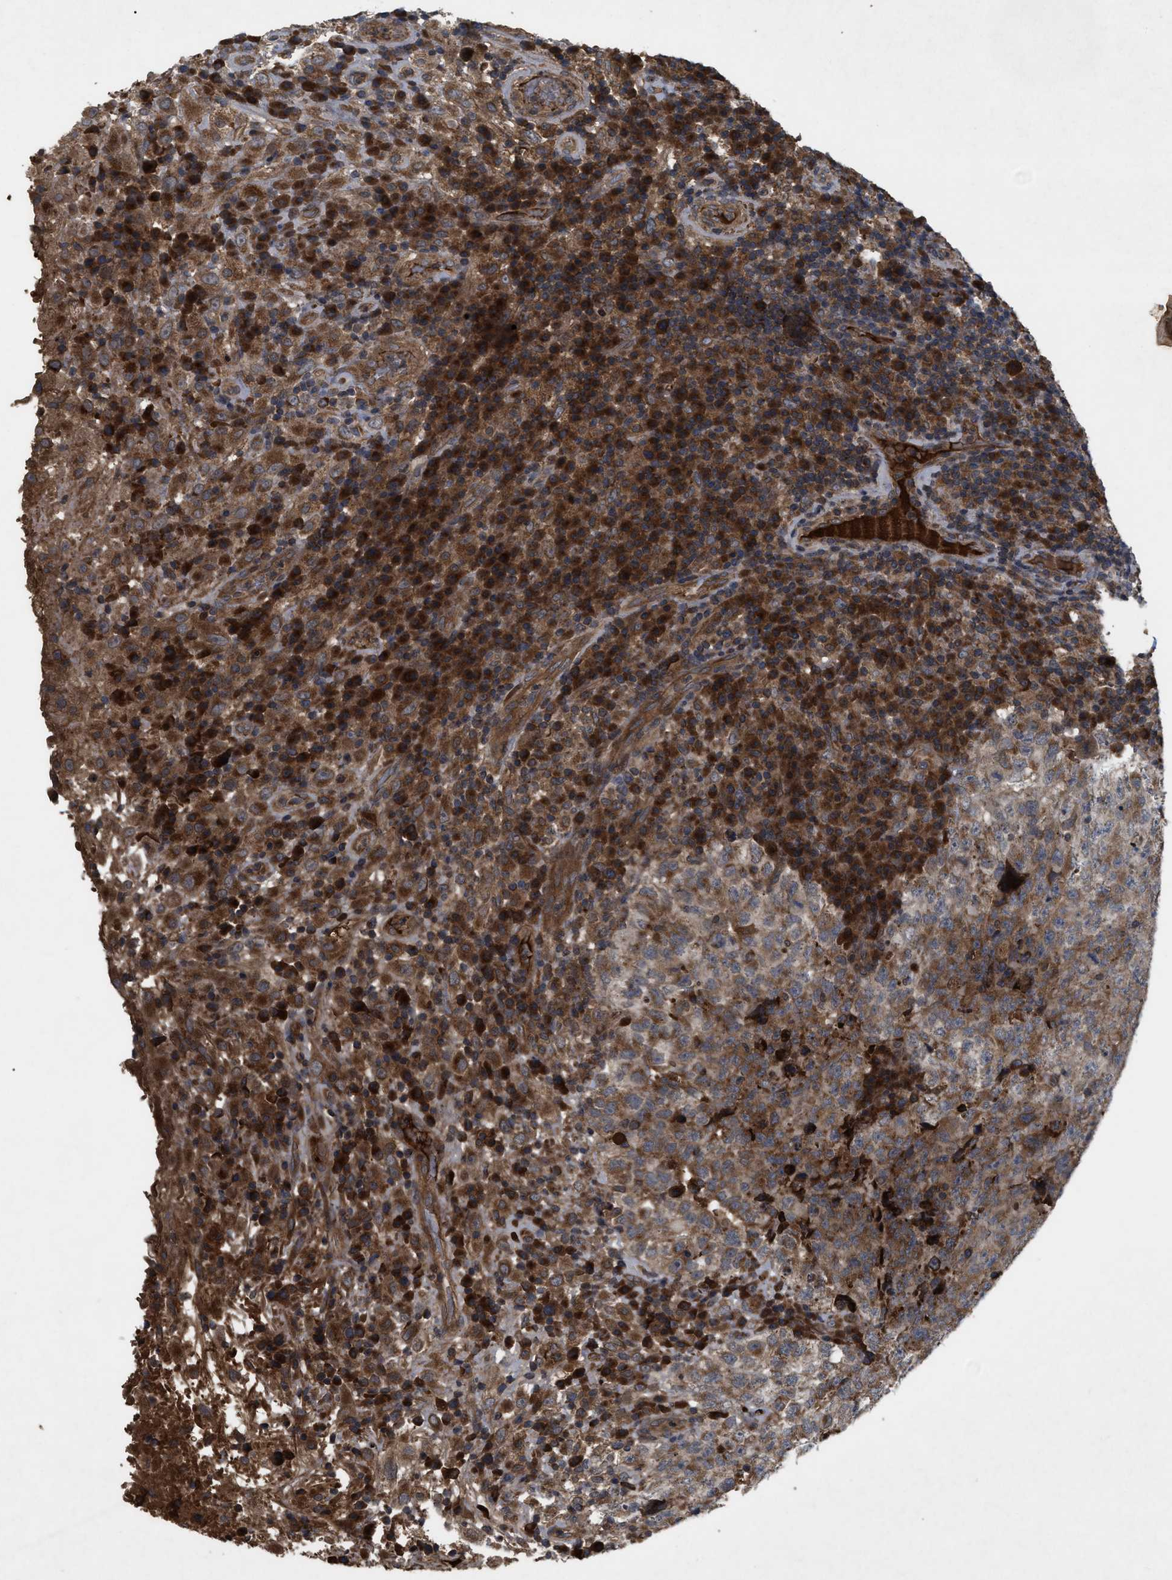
{"staining": {"intensity": "moderate", "quantity": ">75%", "location": "cytoplasmic/membranous"}, "tissue": "testis cancer", "cell_type": "Tumor cells", "image_type": "cancer", "snomed": [{"axis": "morphology", "description": "Necrosis, NOS"}, {"axis": "morphology", "description": "Carcinoma, Embryonal, NOS"}, {"axis": "topography", "description": "Testis"}], "caption": "Immunohistochemistry image of neoplastic tissue: human testis cancer (embryonal carcinoma) stained using immunohistochemistry demonstrates medium levels of moderate protein expression localized specifically in the cytoplasmic/membranous of tumor cells, appearing as a cytoplasmic/membranous brown color.", "gene": "RAB2A", "patient": {"sex": "male", "age": 19}}